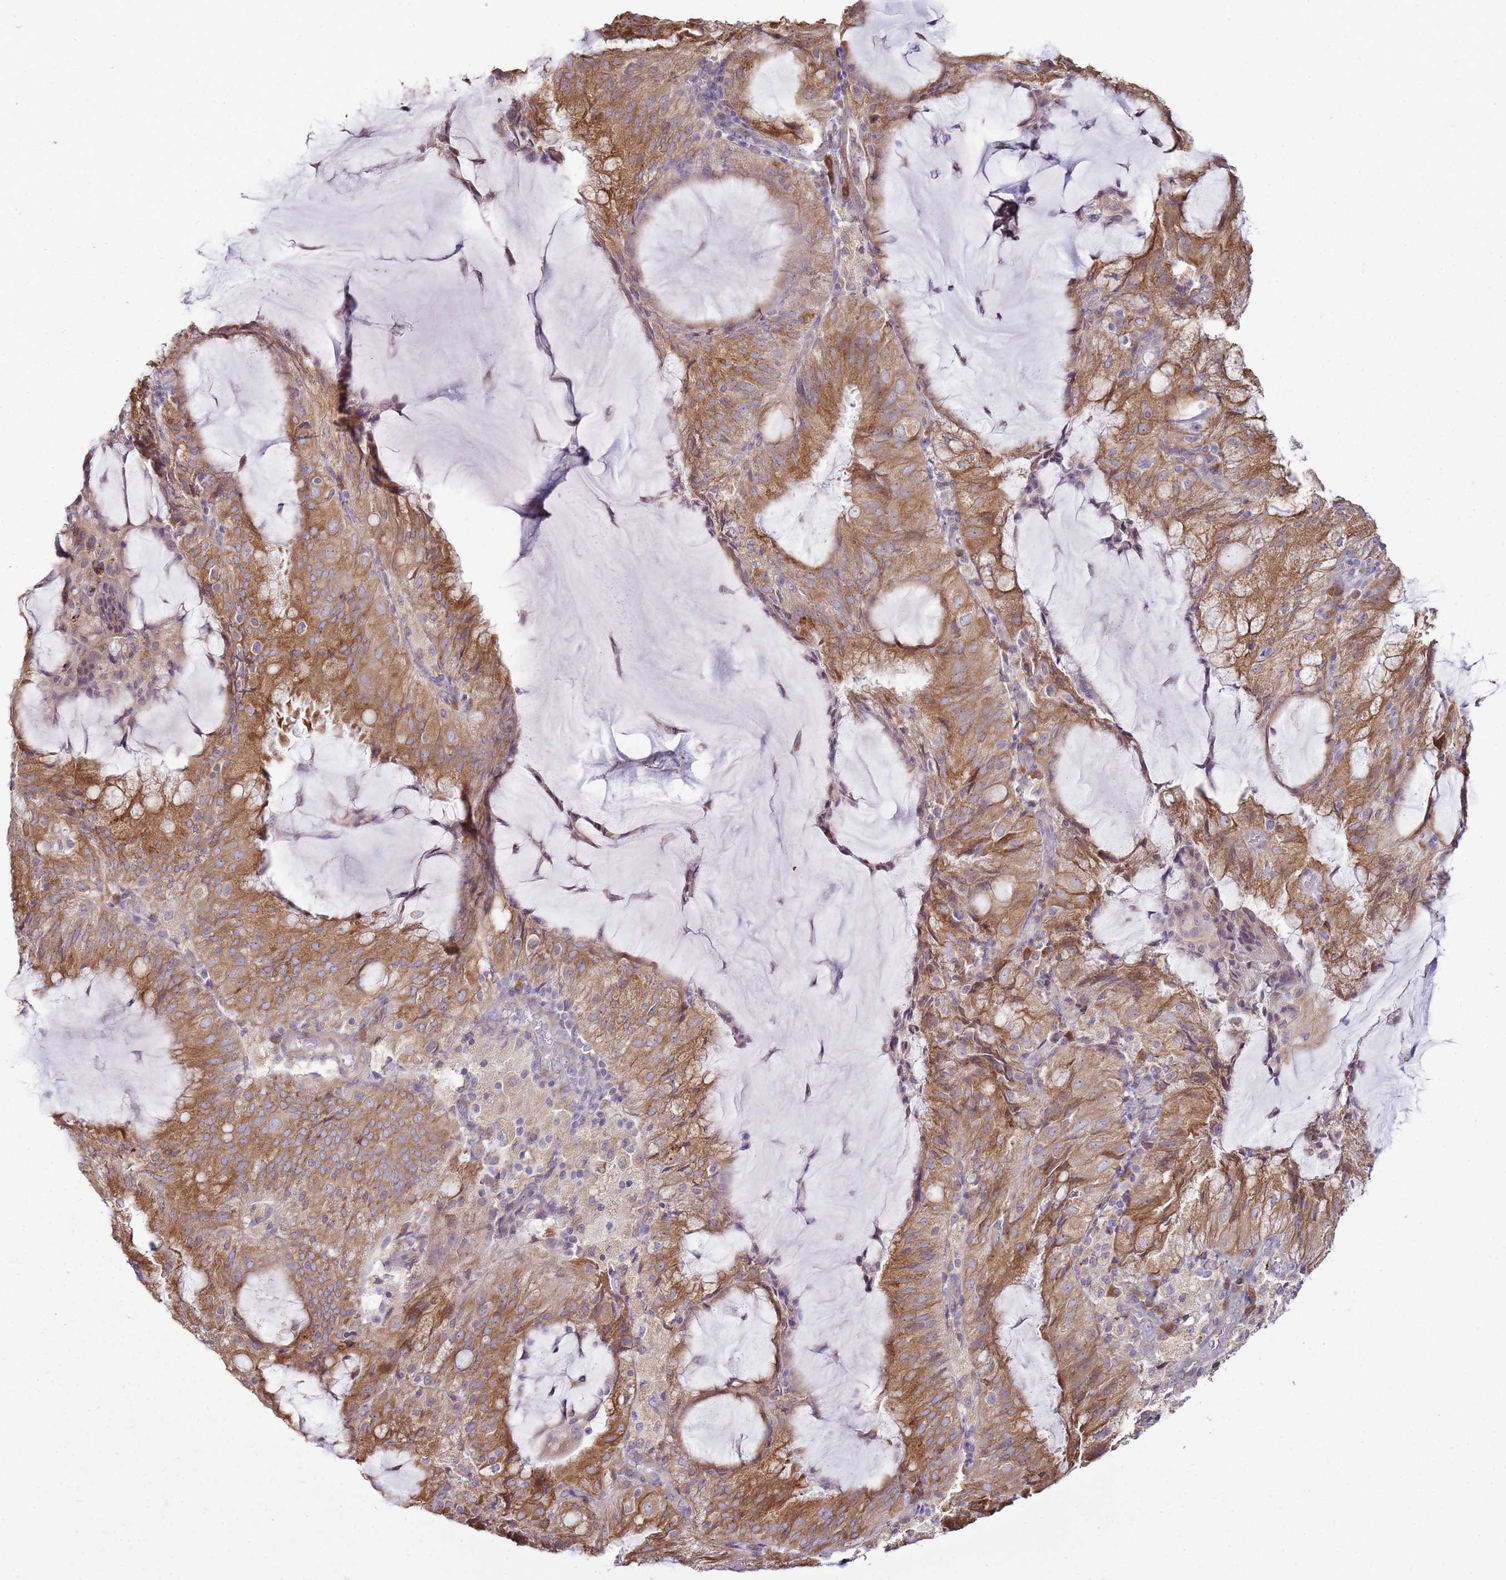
{"staining": {"intensity": "moderate", "quantity": ">75%", "location": "cytoplasmic/membranous"}, "tissue": "endometrial cancer", "cell_type": "Tumor cells", "image_type": "cancer", "snomed": [{"axis": "morphology", "description": "Adenocarcinoma, NOS"}, {"axis": "topography", "description": "Endometrium"}], "caption": "Adenocarcinoma (endometrial) tissue reveals moderate cytoplasmic/membranous expression in about >75% of tumor cells, visualized by immunohistochemistry.", "gene": "TMED10", "patient": {"sex": "female", "age": 81}}